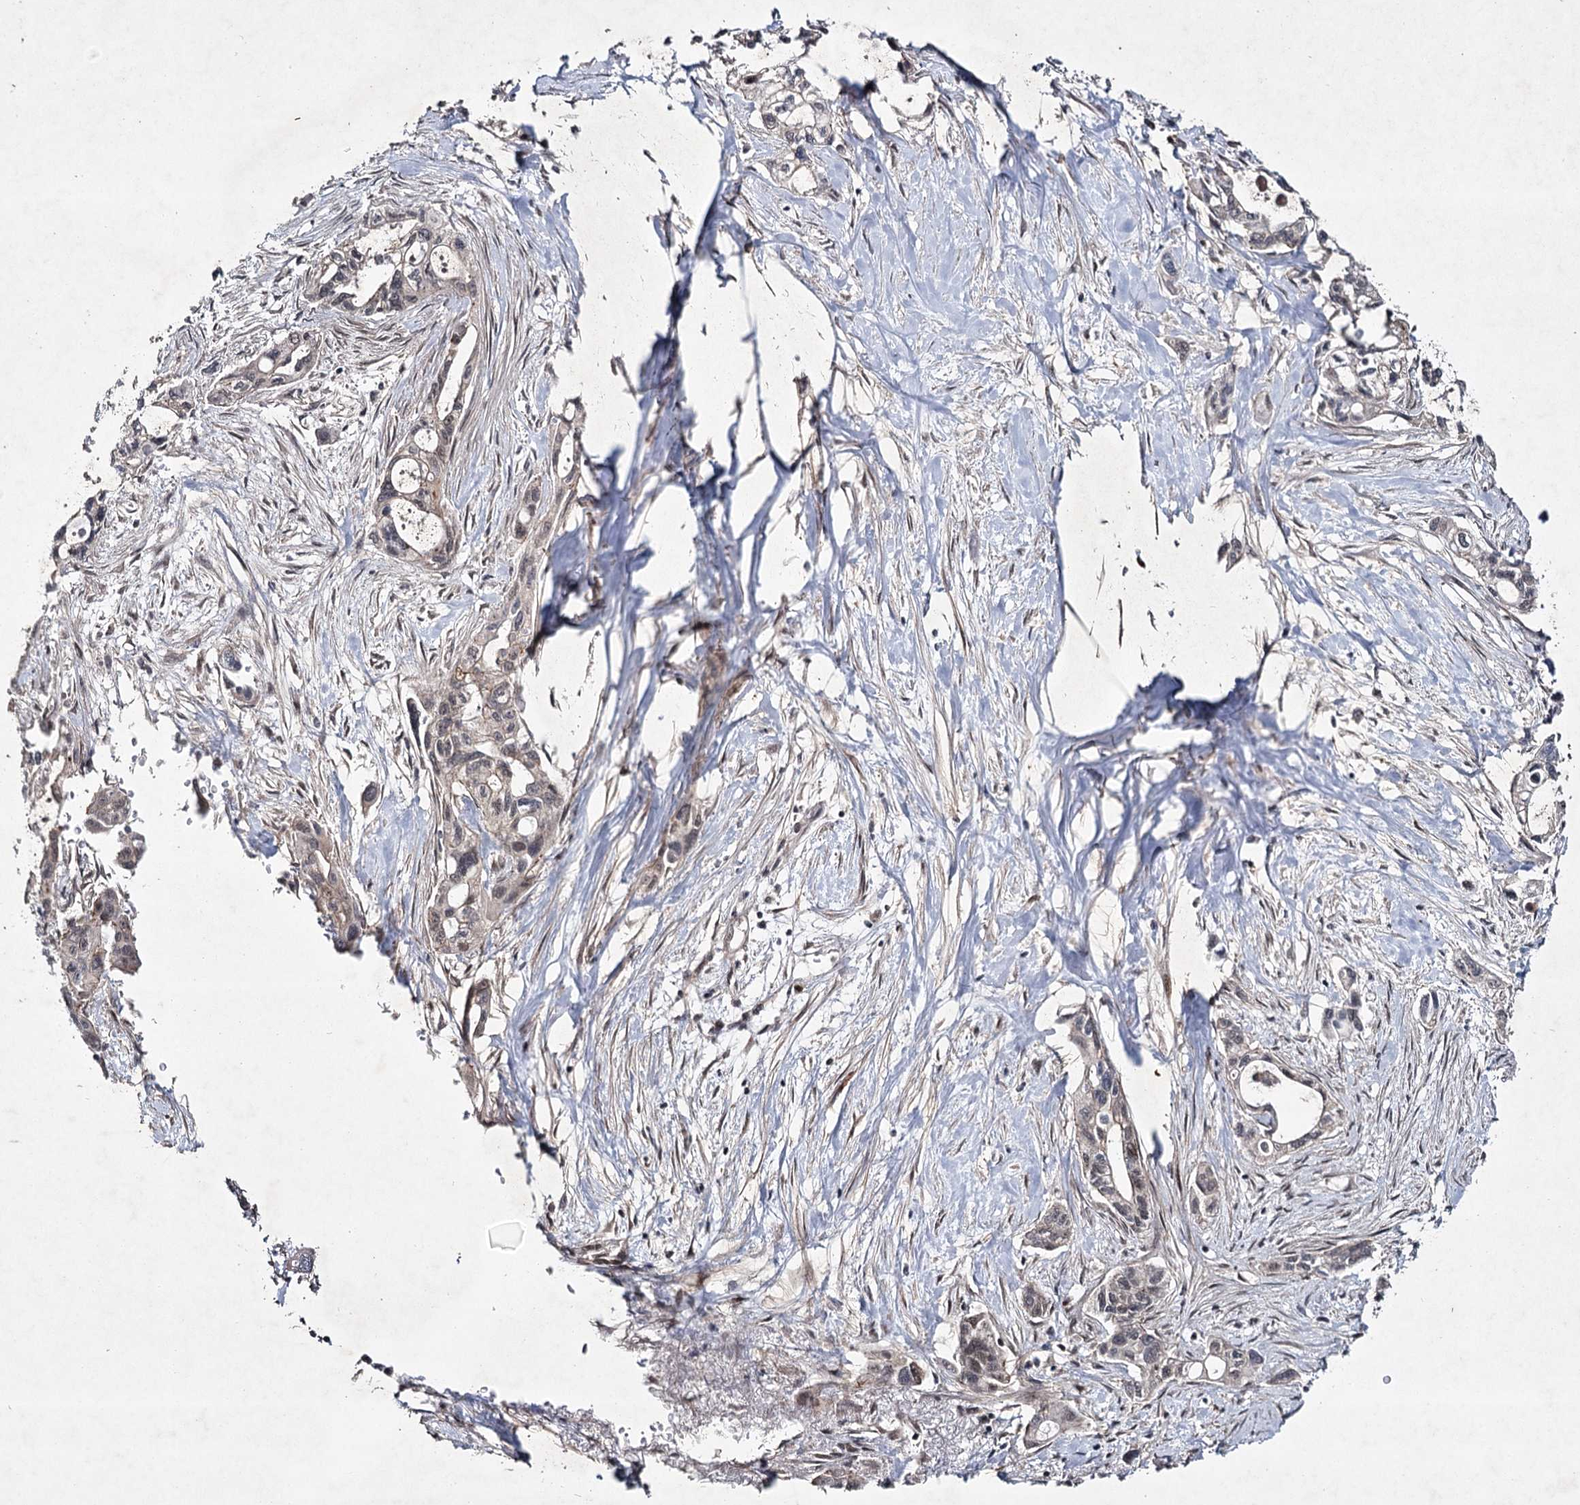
{"staining": {"intensity": "weak", "quantity": "<25%", "location": "nuclear"}, "tissue": "pancreatic cancer", "cell_type": "Tumor cells", "image_type": "cancer", "snomed": [{"axis": "morphology", "description": "Adenocarcinoma, NOS"}, {"axis": "topography", "description": "Pancreas"}], "caption": "DAB (3,3'-diaminobenzidine) immunohistochemical staining of human pancreatic cancer (adenocarcinoma) exhibits no significant positivity in tumor cells.", "gene": "DCUN1D4", "patient": {"sex": "male", "age": 75}}